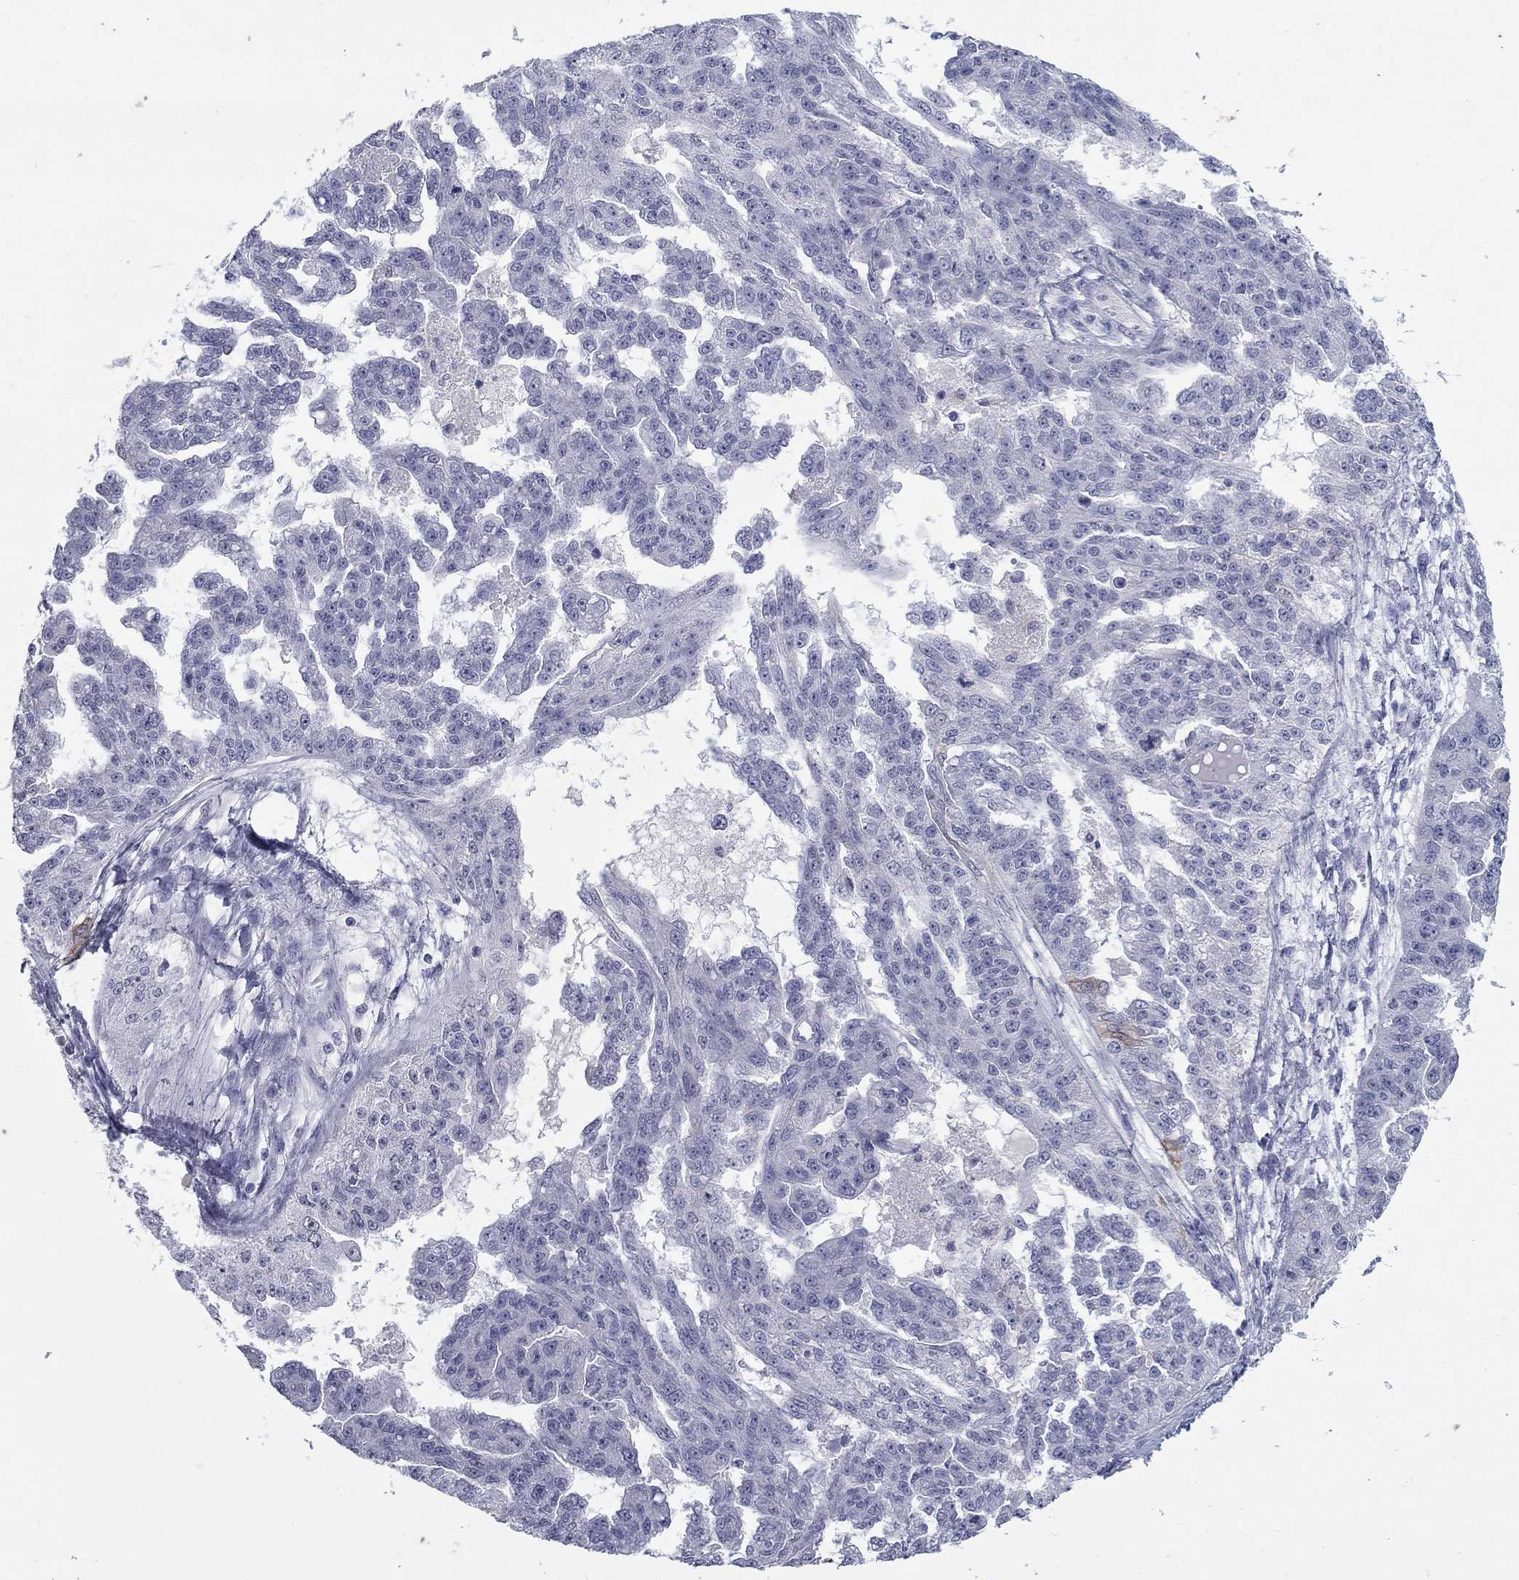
{"staining": {"intensity": "negative", "quantity": "none", "location": "none"}, "tissue": "ovarian cancer", "cell_type": "Tumor cells", "image_type": "cancer", "snomed": [{"axis": "morphology", "description": "Cystadenocarcinoma, serous, NOS"}, {"axis": "topography", "description": "Ovary"}], "caption": "Protein analysis of ovarian cancer (serous cystadenocarcinoma) shows no significant staining in tumor cells.", "gene": "KRT75", "patient": {"sex": "female", "age": 58}}